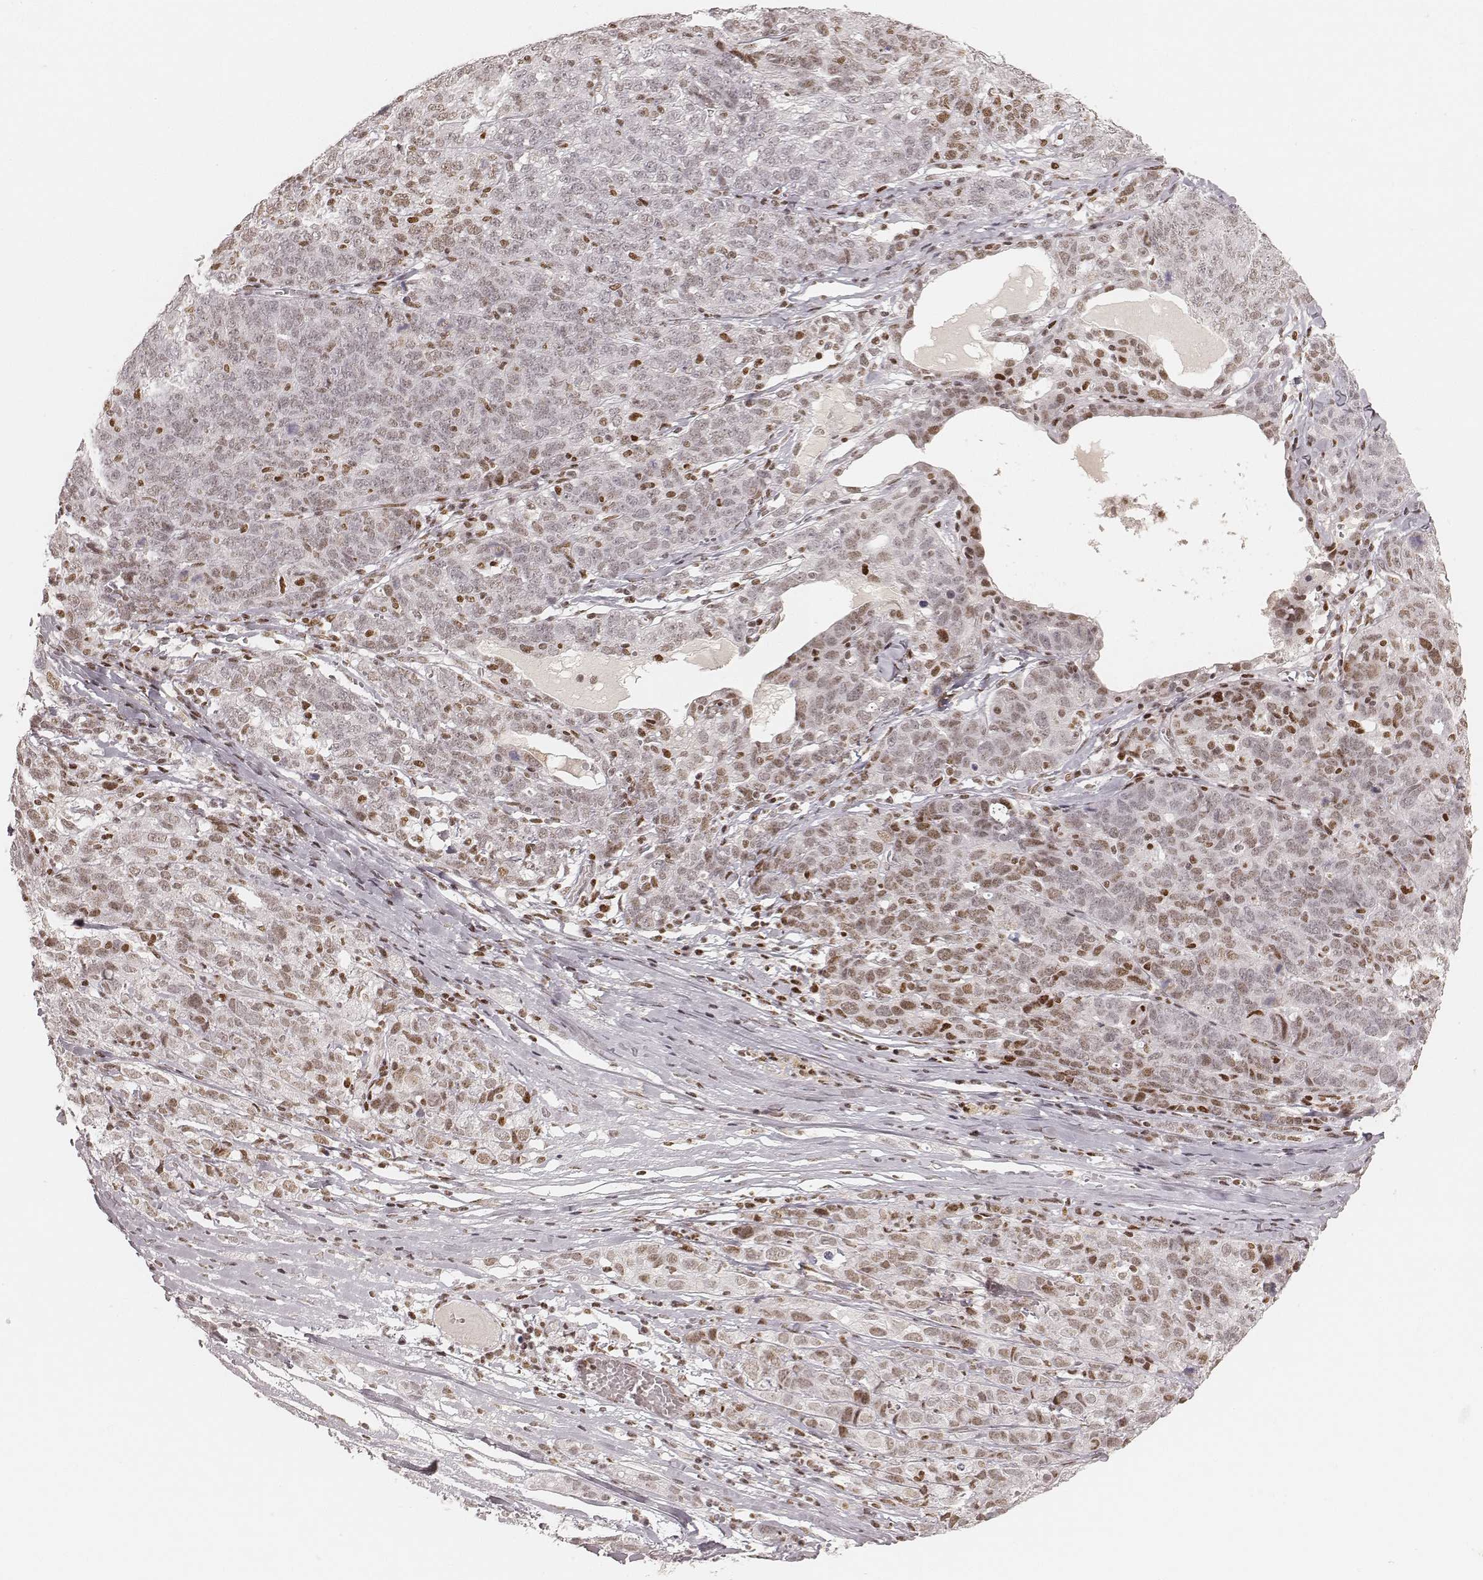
{"staining": {"intensity": "moderate", "quantity": ">75%", "location": "nuclear"}, "tissue": "ovarian cancer", "cell_type": "Tumor cells", "image_type": "cancer", "snomed": [{"axis": "morphology", "description": "Cystadenocarcinoma, serous, NOS"}, {"axis": "topography", "description": "Ovary"}], "caption": "Ovarian cancer tissue shows moderate nuclear staining in approximately >75% of tumor cells", "gene": "HNRNPC", "patient": {"sex": "female", "age": 71}}